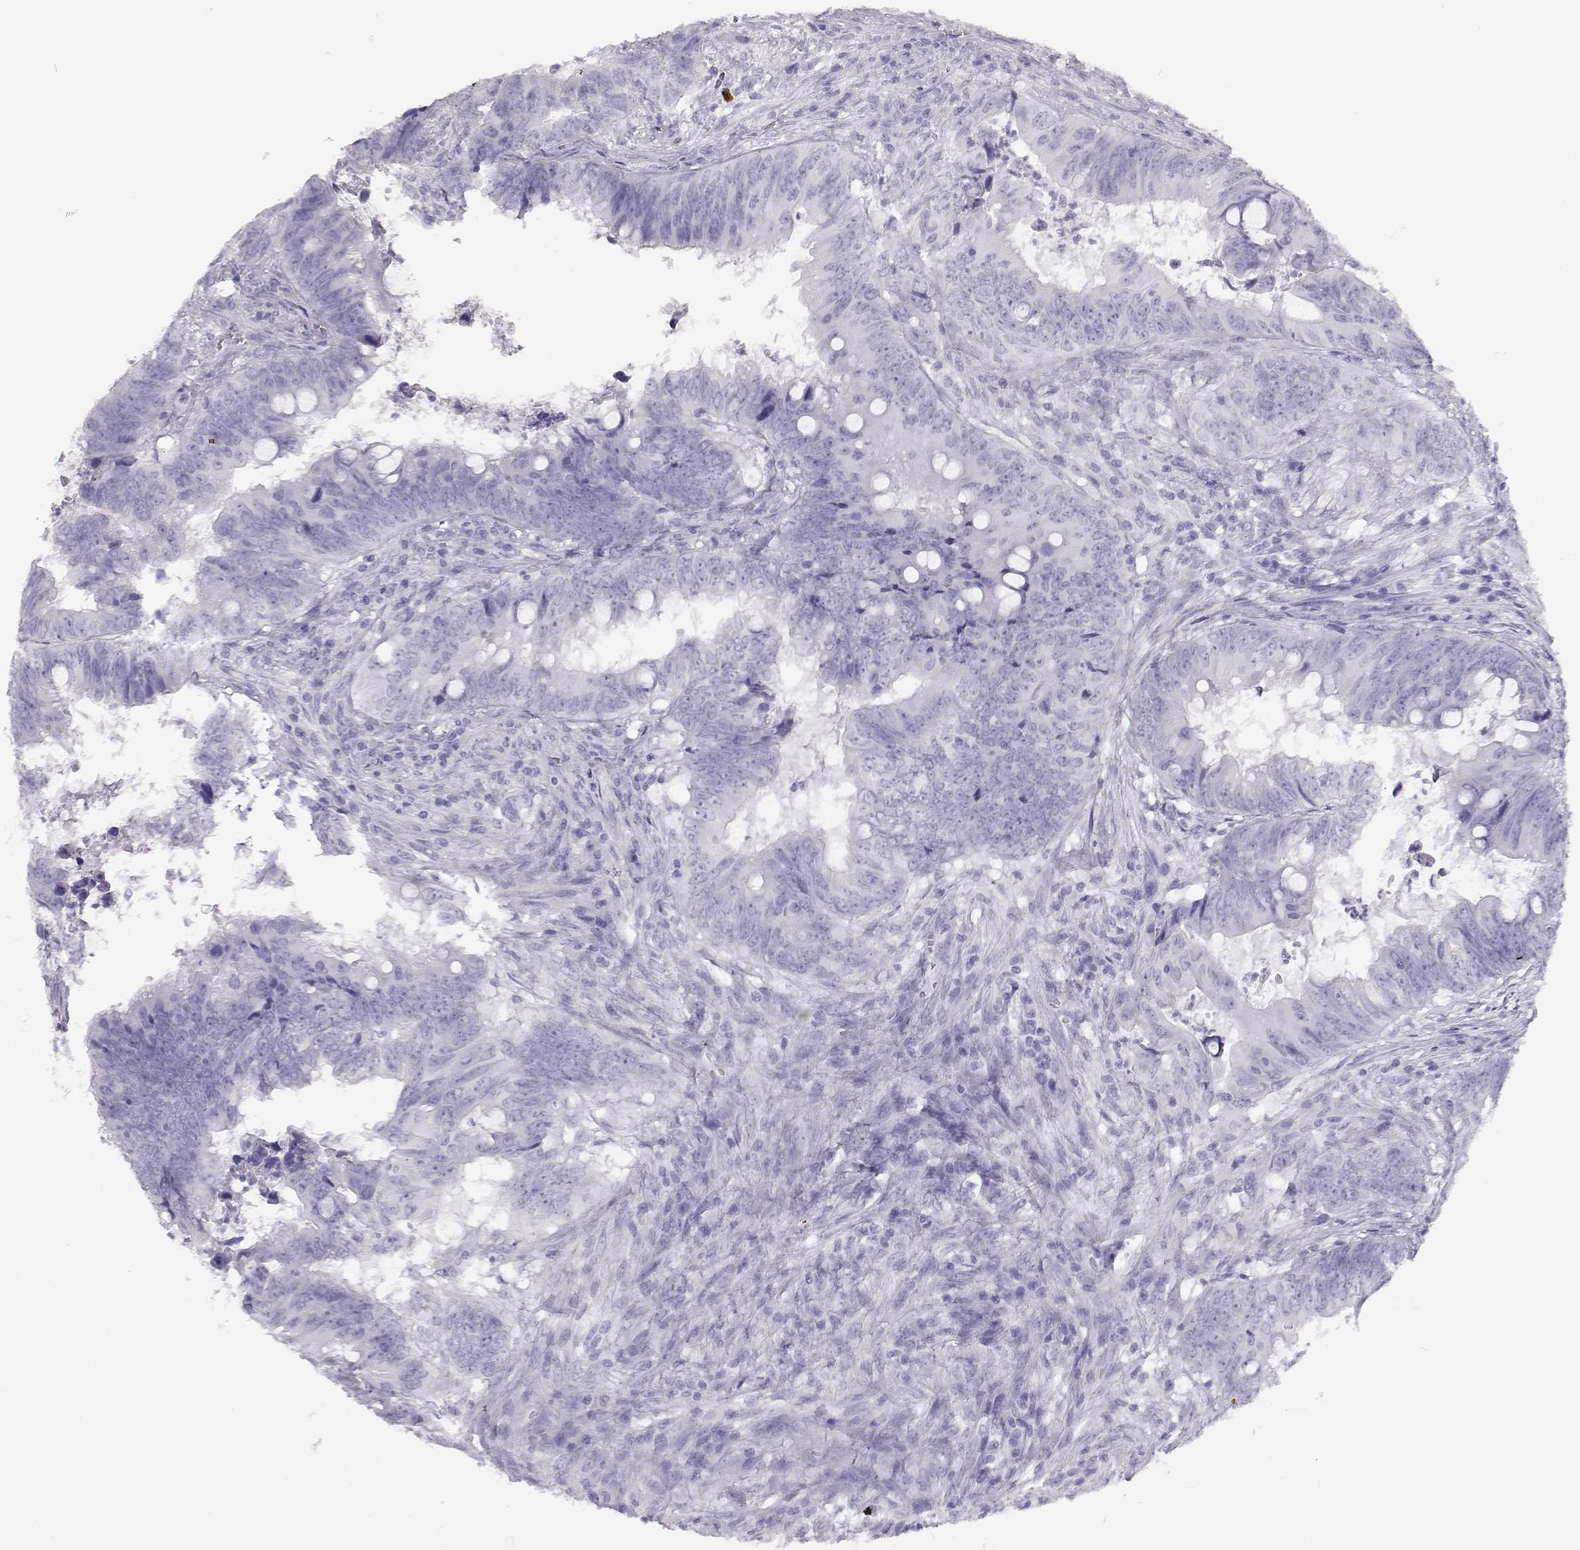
{"staining": {"intensity": "negative", "quantity": "none", "location": "none"}, "tissue": "colorectal cancer", "cell_type": "Tumor cells", "image_type": "cancer", "snomed": [{"axis": "morphology", "description": "Adenocarcinoma, NOS"}, {"axis": "topography", "description": "Colon"}], "caption": "This image is of colorectal cancer stained with immunohistochemistry (IHC) to label a protein in brown with the nuclei are counter-stained blue. There is no expression in tumor cells.", "gene": "TKTL1", "patient": {"sex": "female", "age": 82}}